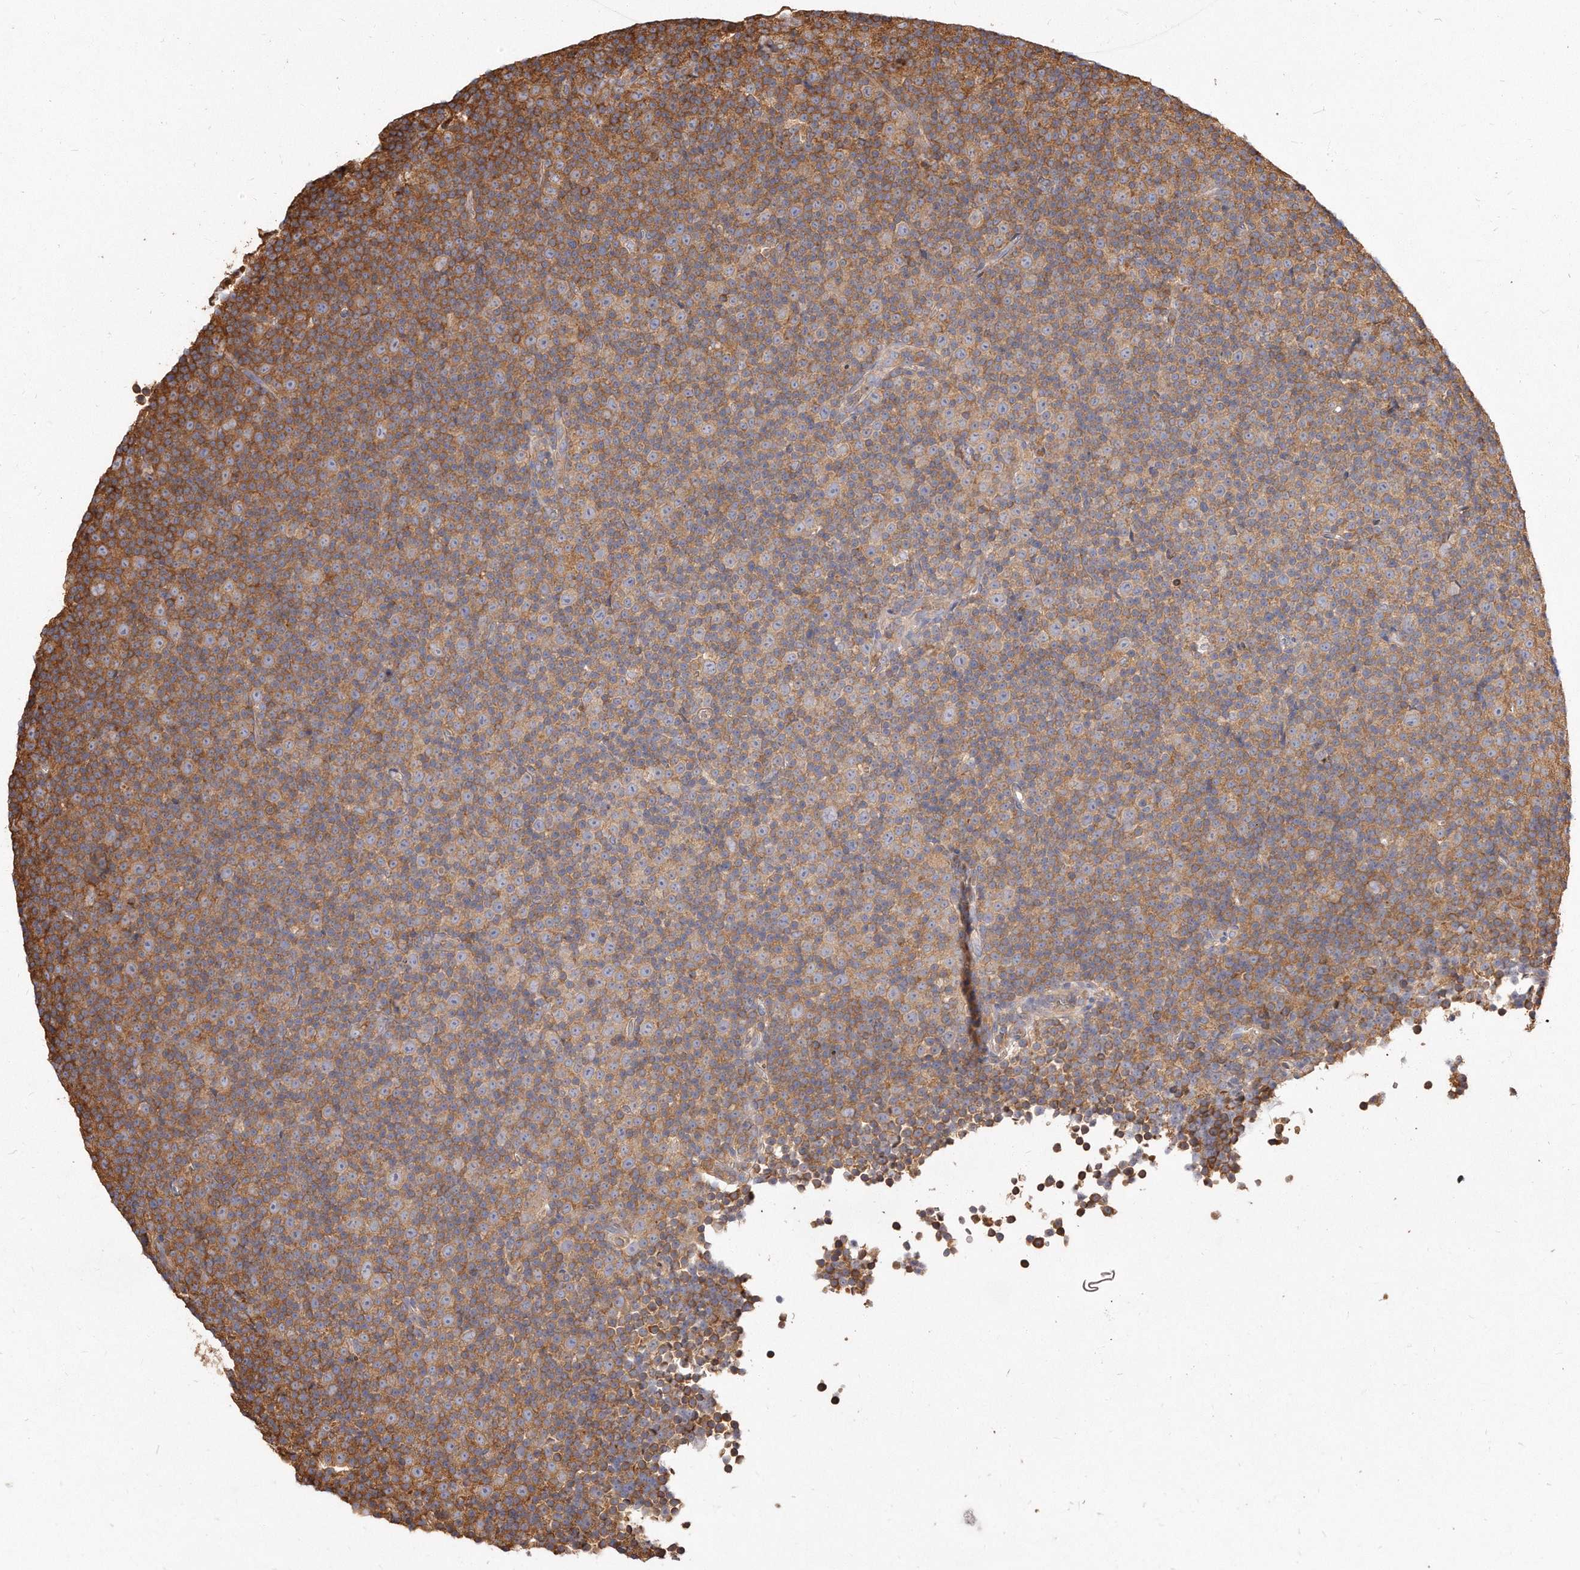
{"staining": {"intensity": "strong", "quantity": "25%-75%", "location": "cytoplasmic/membranous"}, "tissue": "lymphoma", "cell_type": "Tumor cells", "image_type": "cancer", "snomed": [{"axis": "morphology", "description": "Malignant lymphoma, non-Hodgkin's type, Low grade"}, {"axis": "topography", "description": "Lymph node"}], "caption": "Protein positivity by immunohistochemistry exhibits strong cytoplasmic/membranous positivity in about 25%-75% of tumor cells in lymphoma. (DAB (3,3'-diaminobenzidine) = brown stain, brightfield microscopy at high magnification).", "gene": "CAP1", "patient": {"sex": "female", "age": 67}}